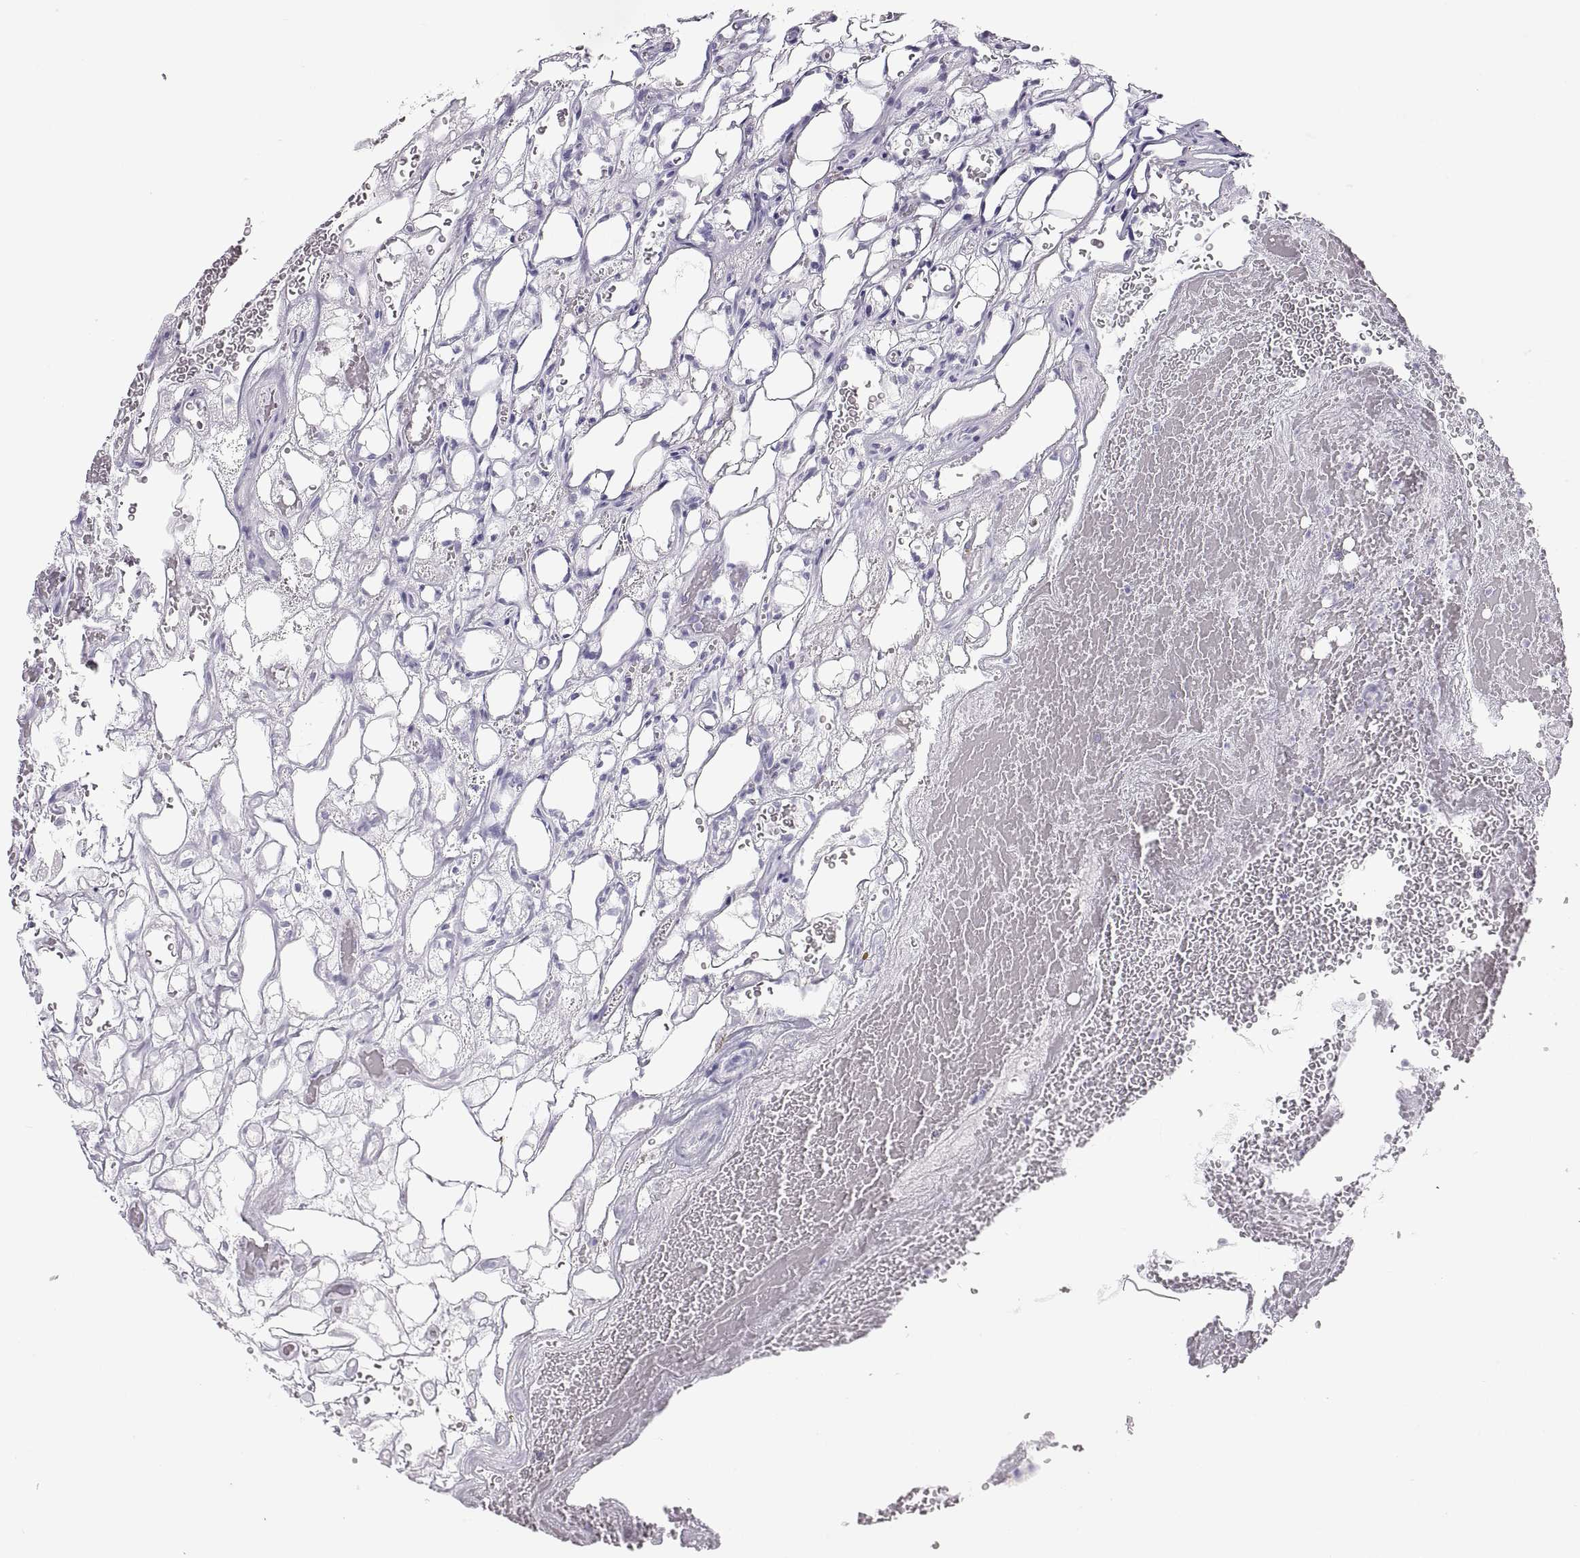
{"staining": {"intensity": "negative", "quantity": "none", "location": "none"}, "tissue": "renal cancer", "cell_type": "Tumor cells", "image_type": "cancer", "snomed": [{"axis": "morphology", "description": "Adenocarcinoma, NOS"}, {"axis": "topography", "description": "Kidney"}], "caption": "The histopathology image exhibits no staining of tumor cells in renal cancer (adenocarcinoma). (DAB (3,3'-diaminobenzidine) immunohistochemistry with hematoxylin counter stain).", "gene": "SEMG1", "patient": {"sex": "female", "age": 69}}